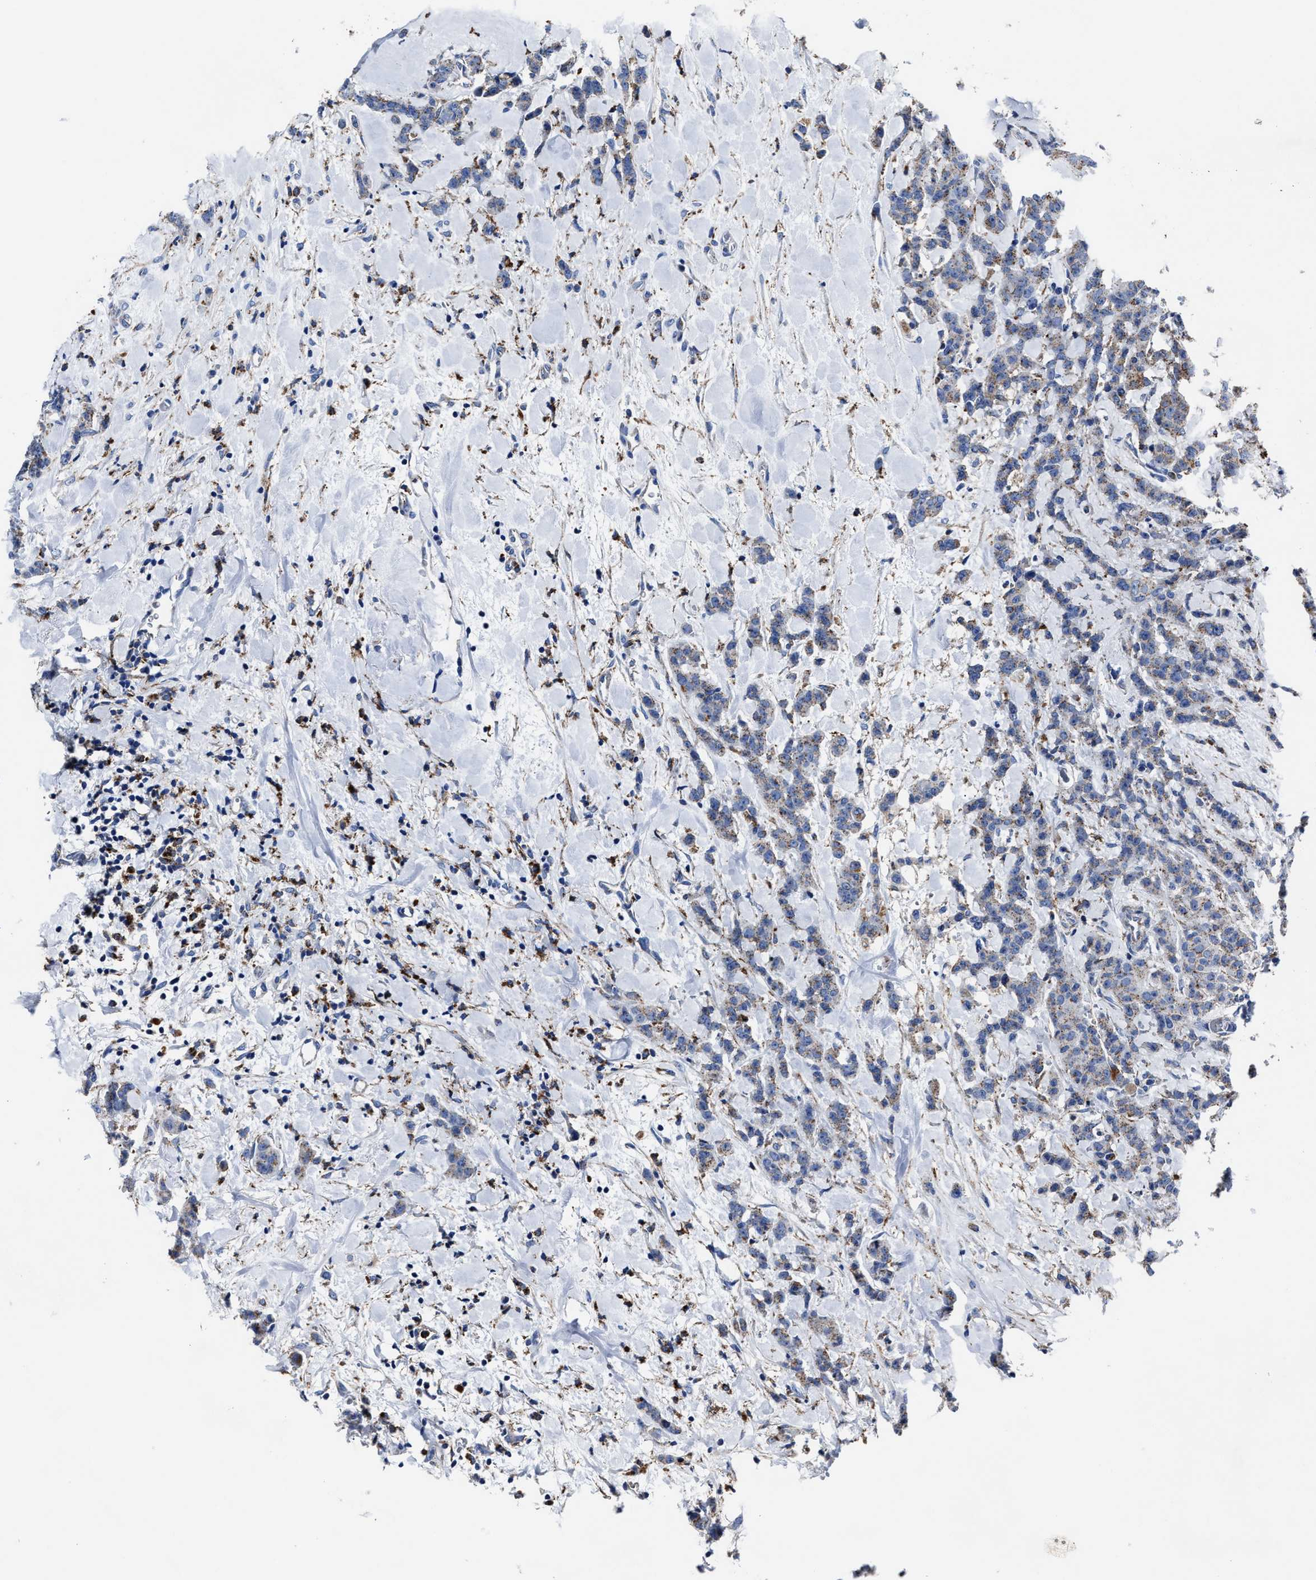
{"staining": {"intensity": "weak", "quantity": ">75%", "location": "cytoplasmic/membranous"}, "tissue": "breast cancer", "cell_type": "Tumor cells", "image_type": "cancer", "snomed": [{"axis": "morphology", "description": "Normal tissue, NOS"}, {"axis": "morphology", "description": "Duct carcinoma"}, {"axis": "topography", "description": "Breast"}], "caption": "Tumor cells display low levels of weak cytoplasmic/membranous expression in about >75% of cells in human breast cancer (intraductal carcinoma). The staining was performed using DAB (3,3'-diaminobenzidine), with brown indicating positive protein expression. Nuclei are stained blue with hematoxylin.", "gene": "LAMTOR4", "patient": {"sex": "female", "age": 40}}